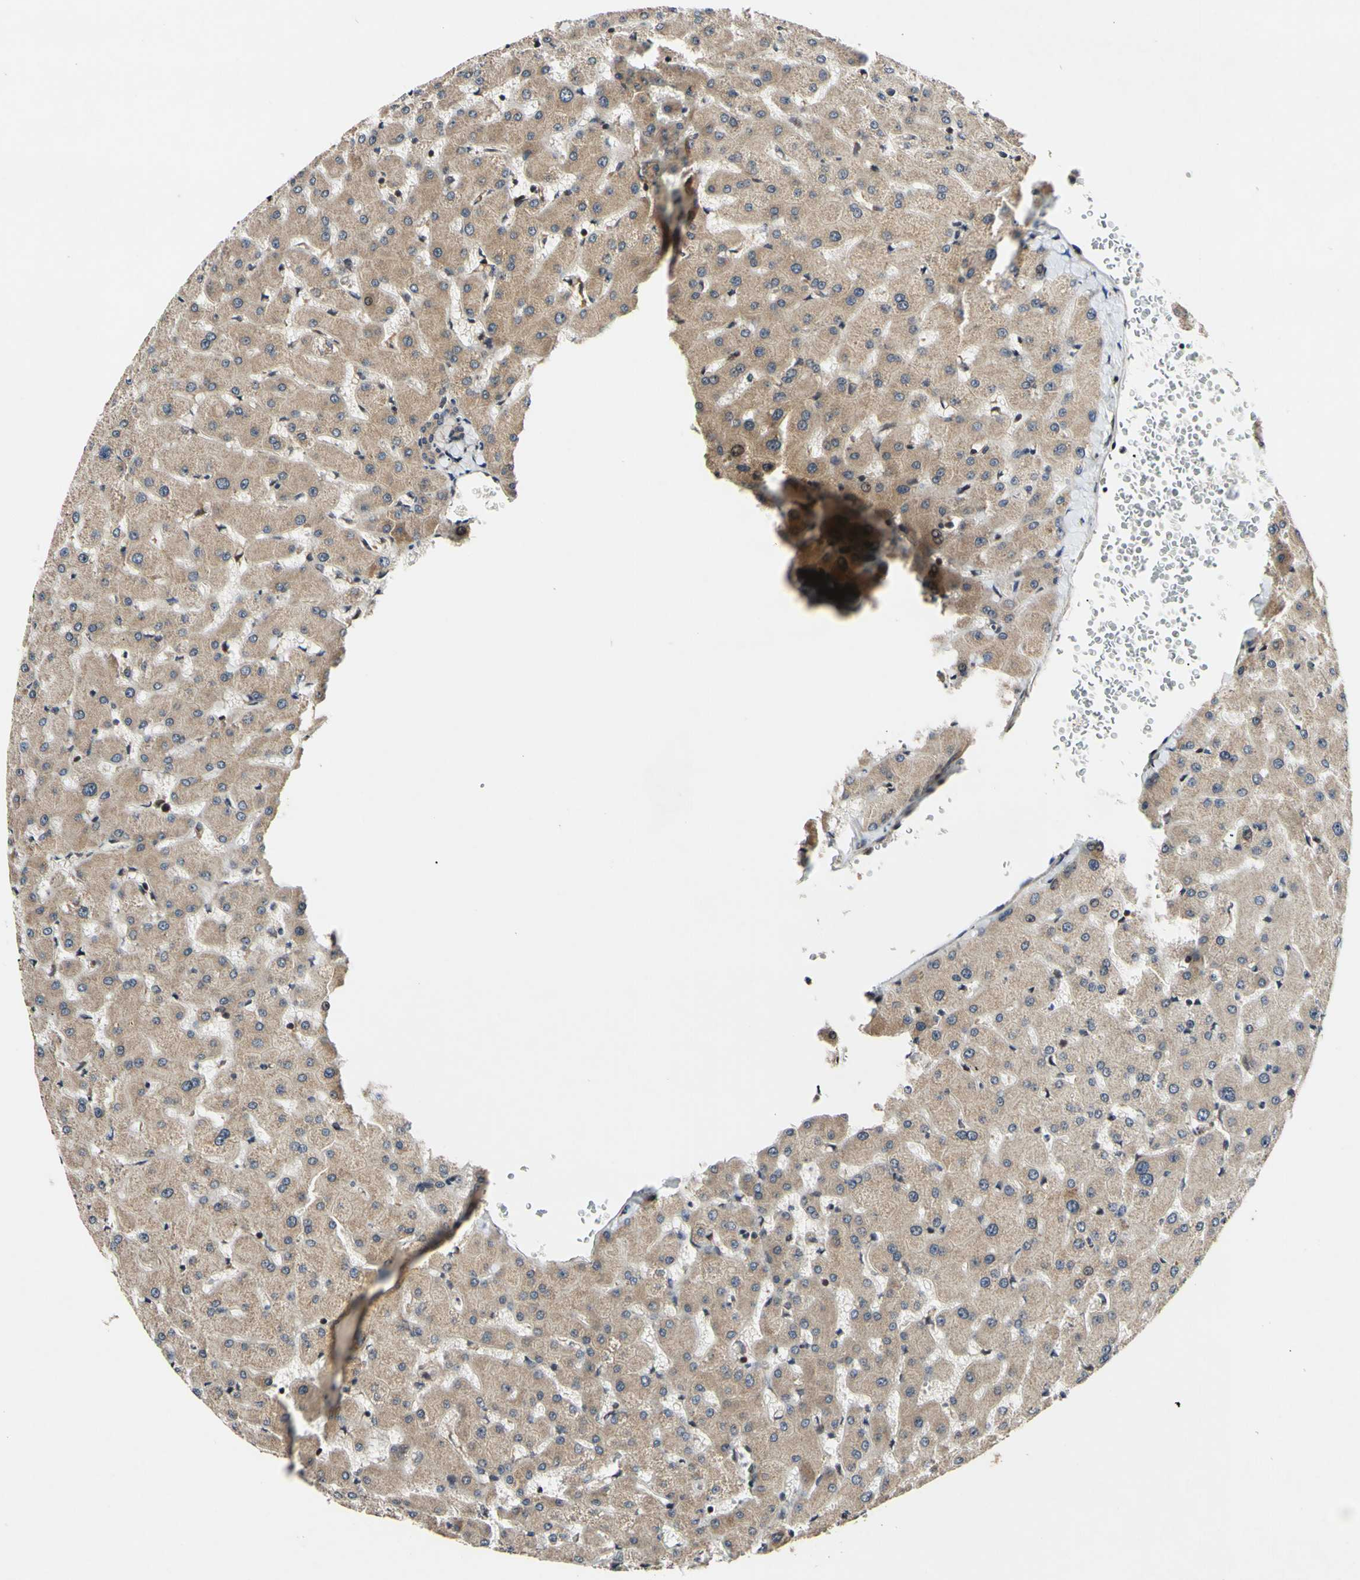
{"staining": {"intensity": "negative", "quantity": "none", "location": "none"}, "tissue": "liver", "cell_type": "Cholangiocytes", "image_type": "normal", "snomed": [{"axis": "morphology", "description": "Normal tissue, NOS"}, {"axis": "topography", "description": "Liver"}], "caption": "High power microscopy image of an immunohistochemistry photomicrograph of normal liver, revealing no significant expression in cholangiocytes.", "gene": "CSNK1E", "patient": {"sex": "female", "age": 63}}